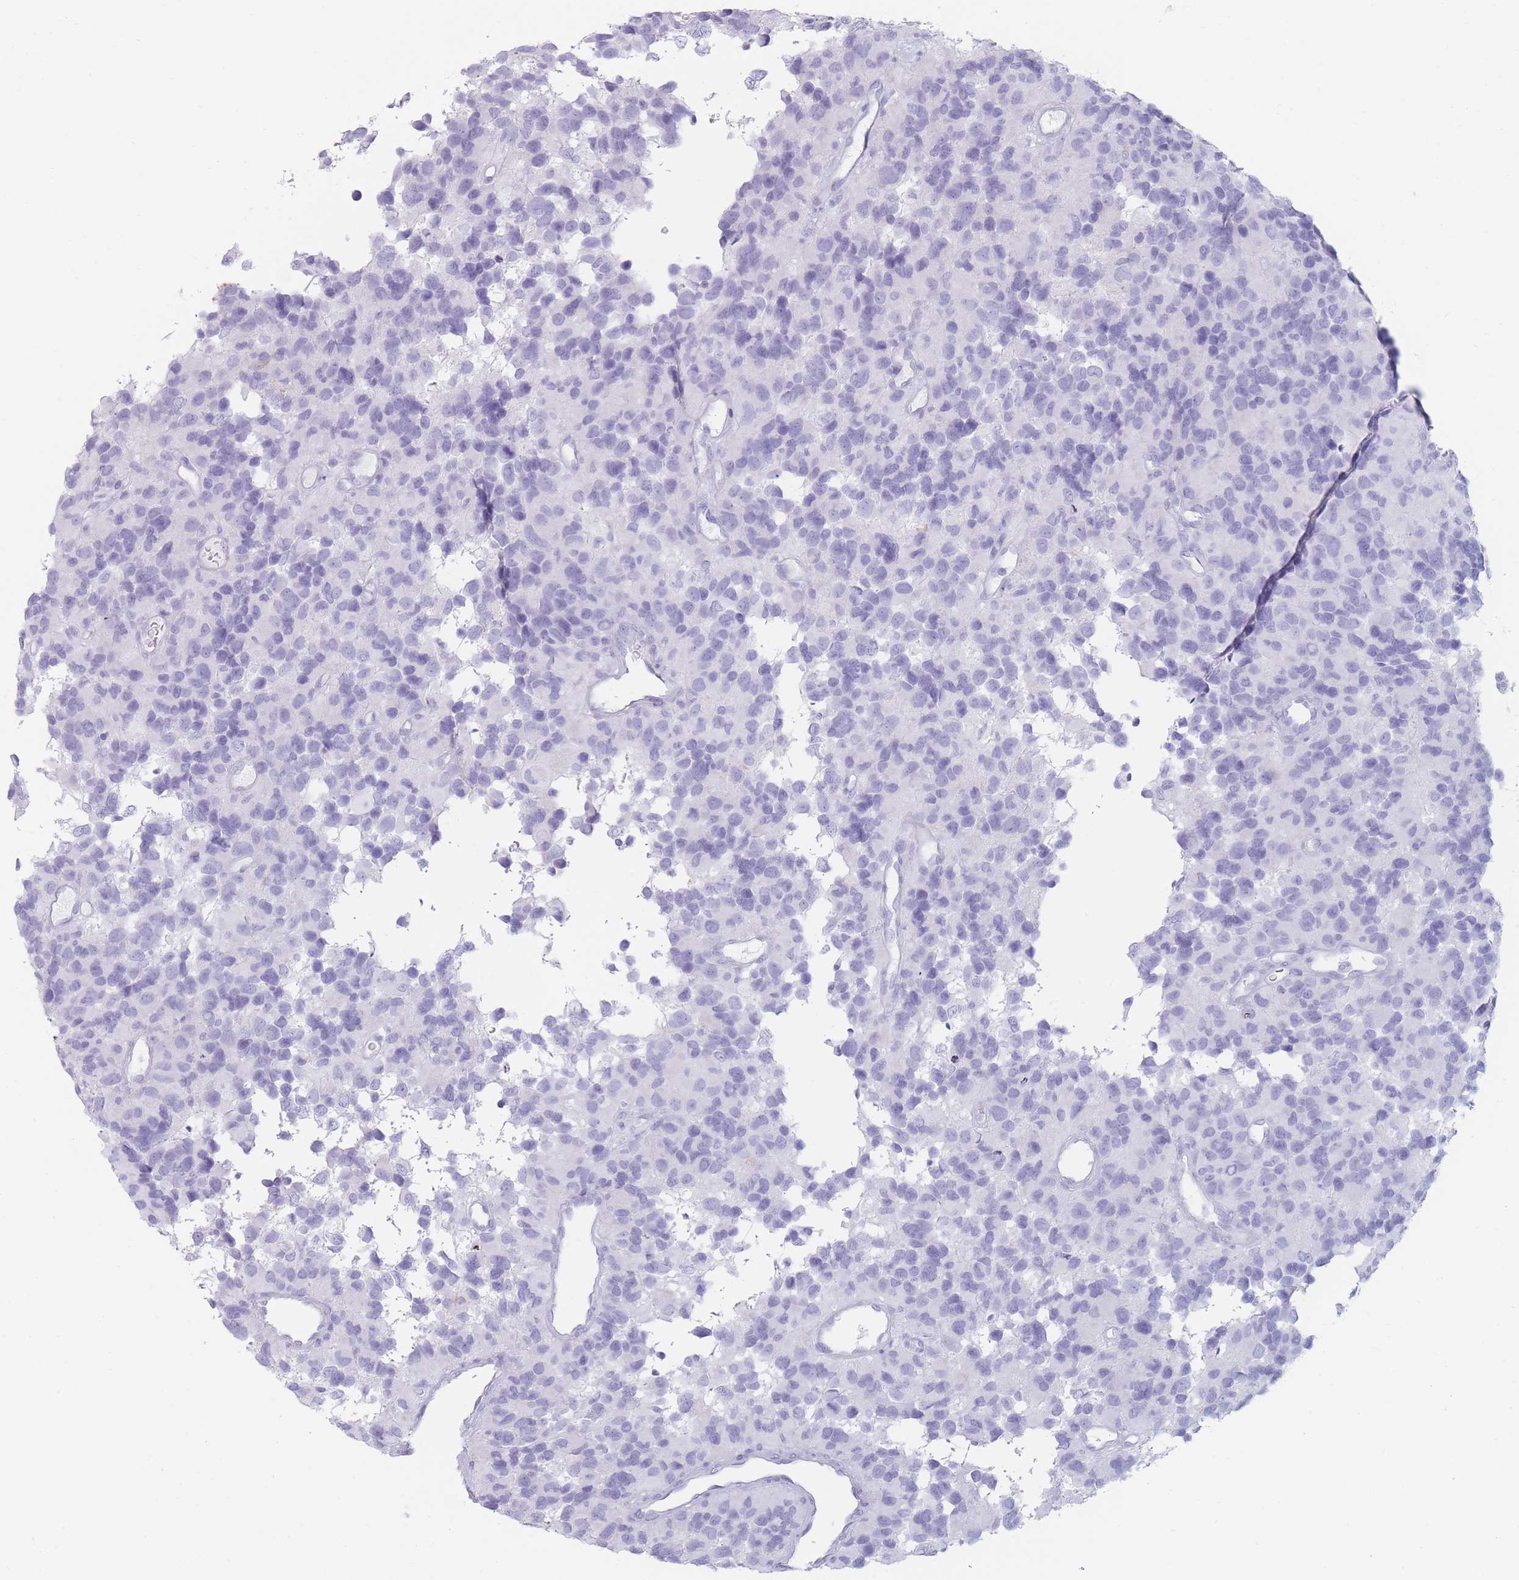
{"staining": {"intensity": "negative", "quantity": "none", "location": "none"}, "tissue": "glioma", "cell_type": "Tumor cells", "image_type": "cancer", "snomed": [{"axis": "morphology", "description": "Glioma, malignant, High grade"}, {"axis": "topography", "description": "Brain"}], "caption": "Human glioma stained for a protein using immunohistochemistry reveals no expression in tumor cells.", "gene": "GPR12", "patient": {"sex": "male", "age": 77}}